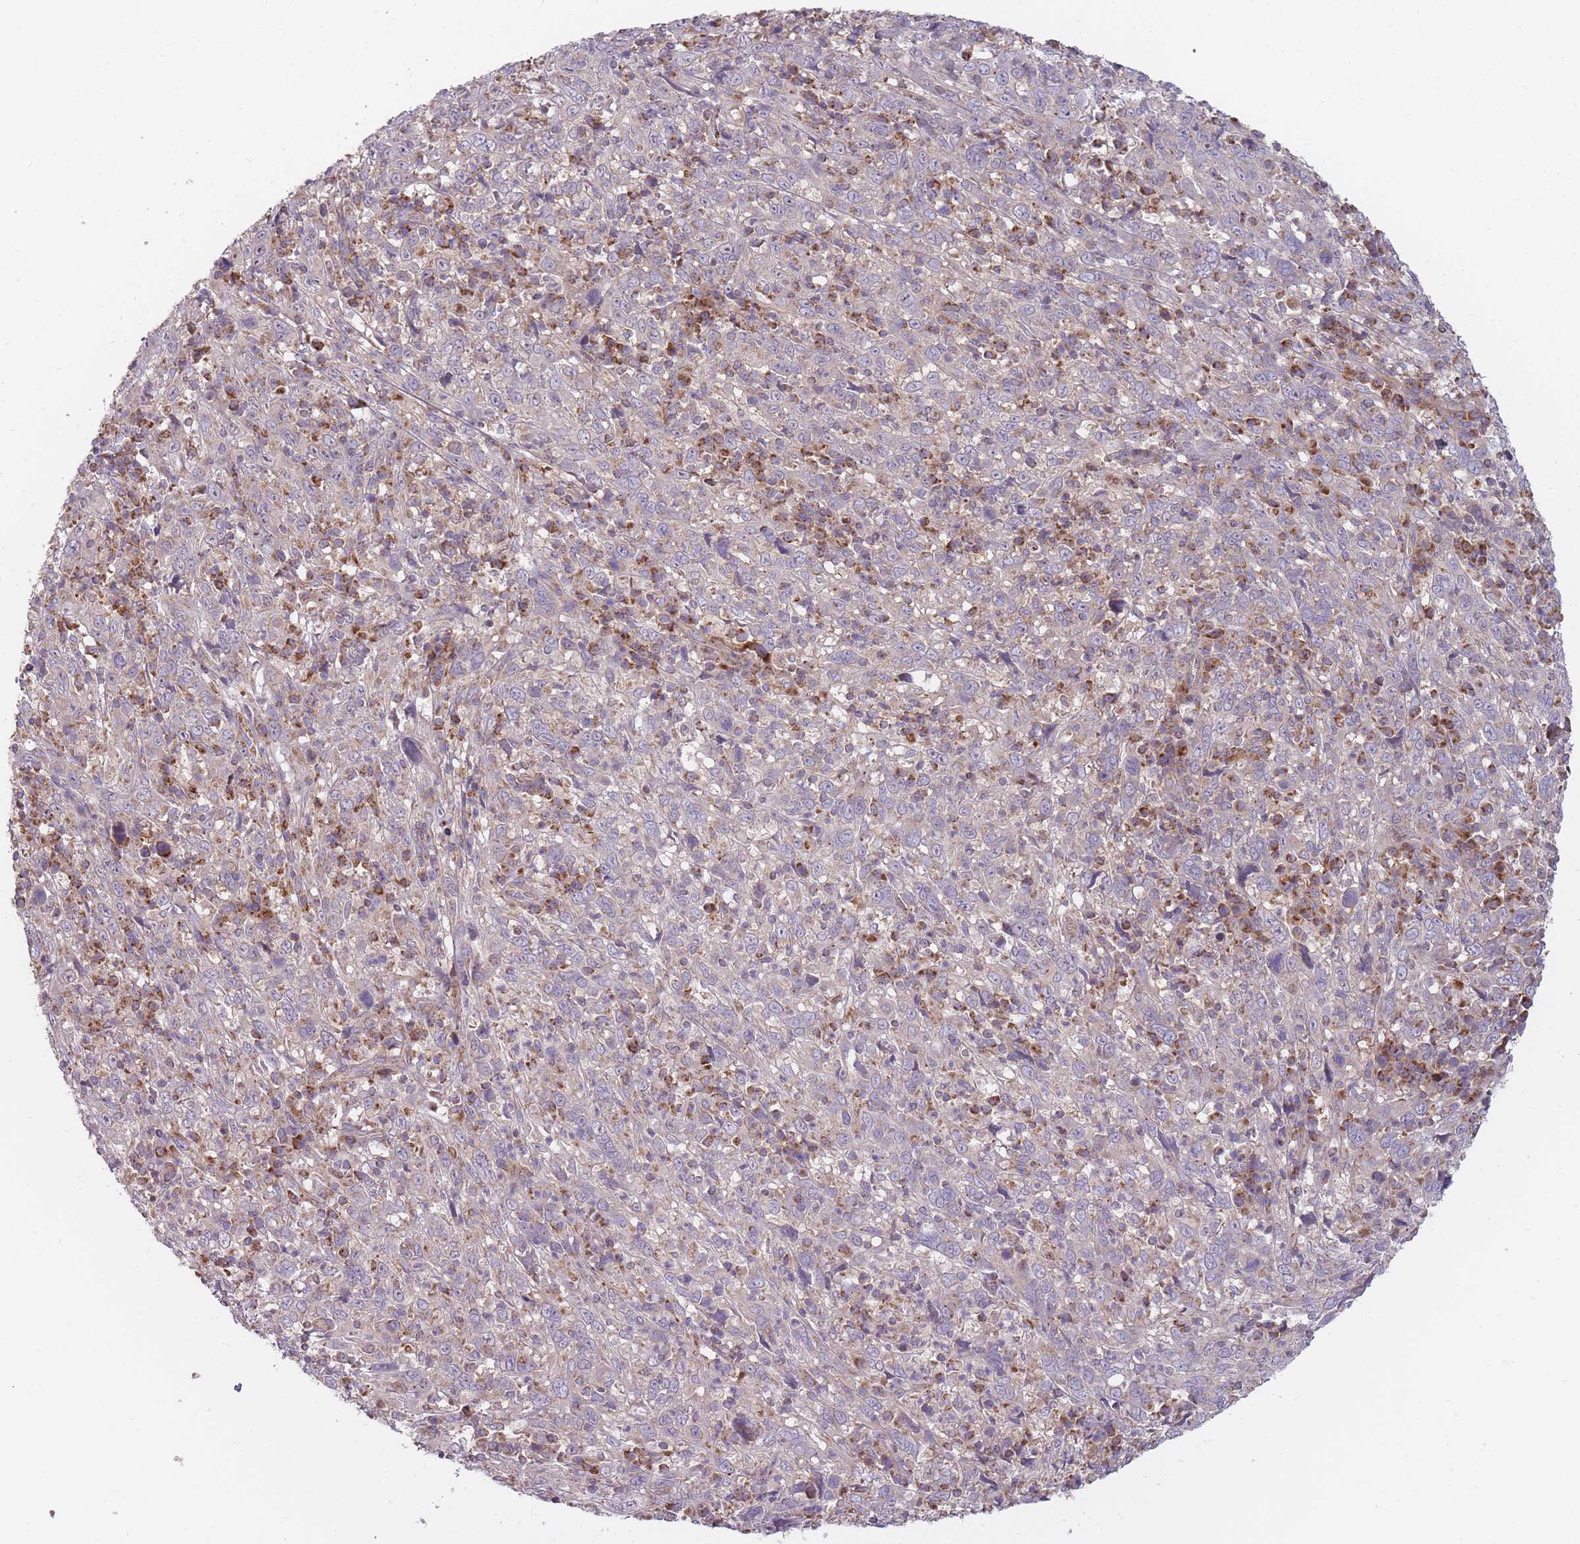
{"staining": {"intensity": "negative", "quantity": "none", "location": "none"}, "tissue": "cervical cancer", "cell_type": "Tumor cells", "image_type": "cancer", "snomed": [{"axis": "morphology", "description": "Squamous cell carcinoma, NOS"}, {"axis": "topography", "description": "Cervix"}], "caption": "High magnification brightfield microscopy of cervical cancer stained with DAB (3,3'-diaminobenzidine) (brown) and counterstained with hematoxylin (blue): tumor cells show no significant expression.", "gene": "NDUFA9", "patient": {"sex": "female", "age": 46}}